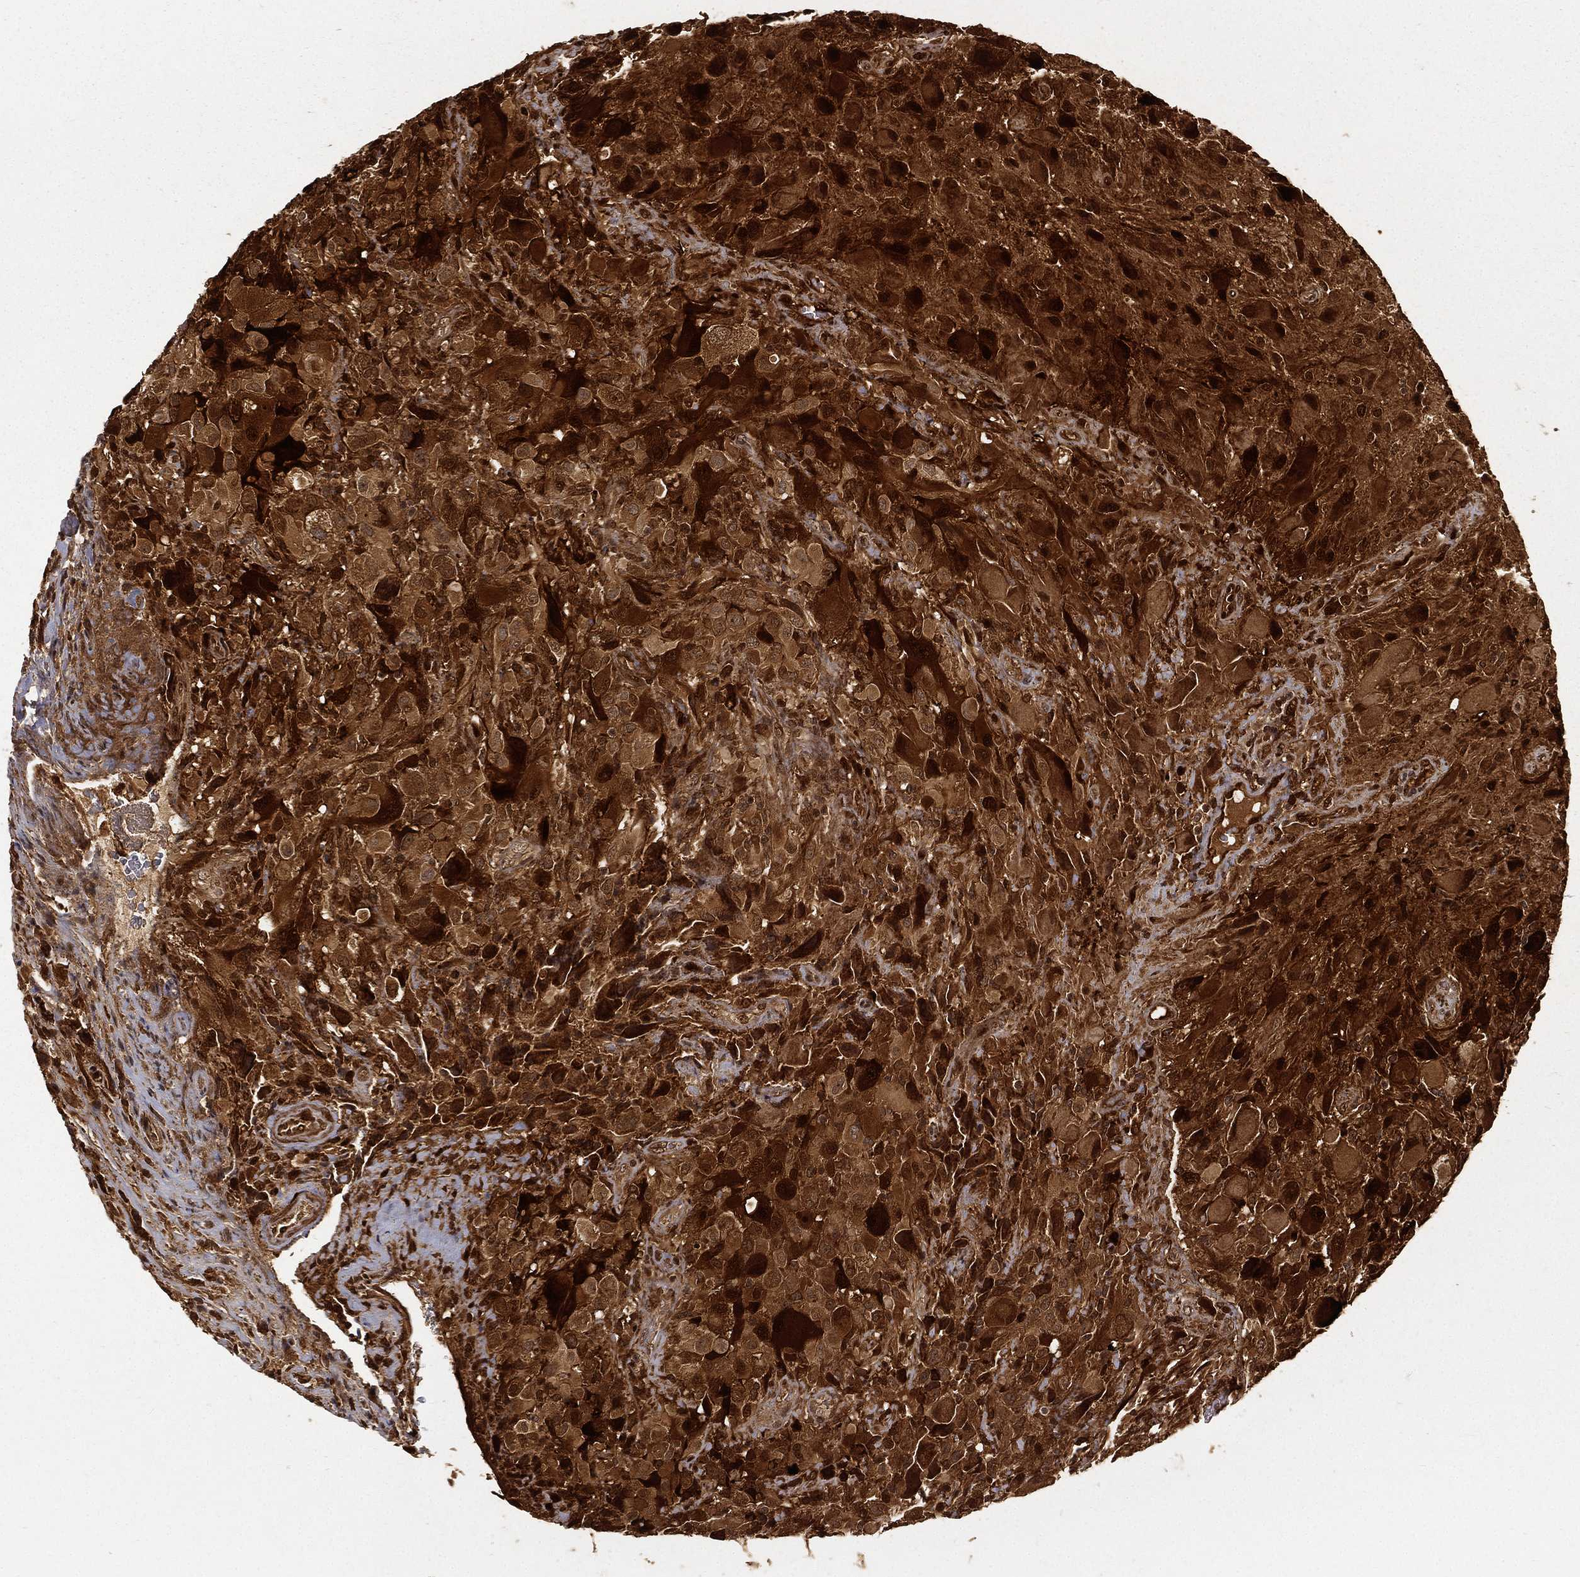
{"staining": {"intensity": "strong", "quantity": ">75%", "location": "cytoplasmic/membranous,nuclear"}, "tissue": "glioma", "cell_type": "Tumor cells", "image_type": "cancer", "snomed": [{"axis": "morphology", "description": "Glioma, malignant, High grade"}, {"axis": "topography", "description": "Cerebral cortex"}], "caption": "The histopathology image shows a brown stain indicating the presence of a protein in the cytoplasmic/membranous and nuclear of tumor cells in glioma. (Stains: DAB (3,3'-diaminobenzidine) in brown, nuclei in blue, Microscopy: brightfield microscopy at high magnification).", "gene": "MAPK1", "patient": {"sex": "male", "age": 35}}